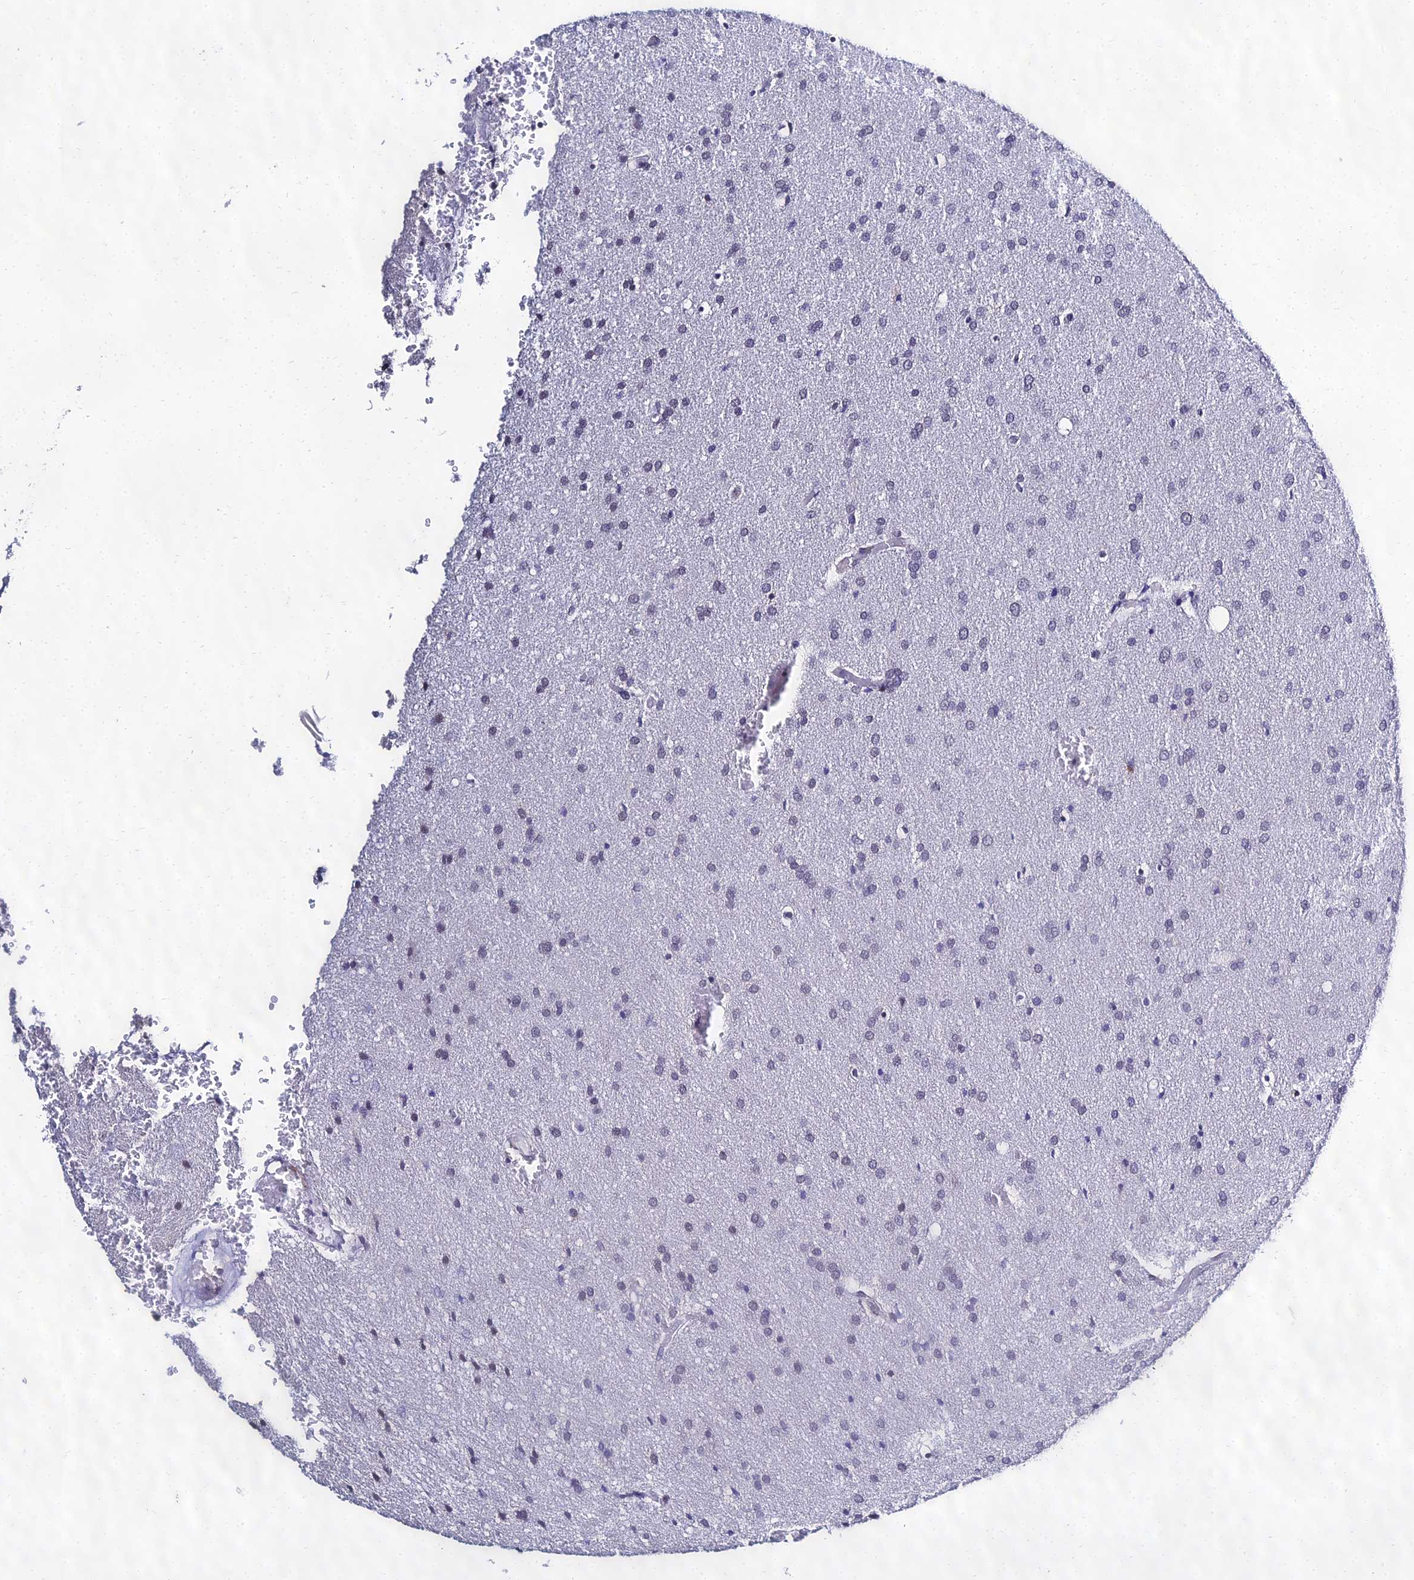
{"staining": {"intensity": "negative", "quantity": "none", "location": "none"}, "tissue": "glioma", "cell_type": "Tumor cells", "image_type": "cancer", "snomed": [{"axis": "morphology", "description": "Glioma, malignant, Low grade"}, {"axis": "topography", "description": "Brain"}], "caption": "IHC of glioma demonstrates no positivity in tumor cells. (Stains: DAB (3,3'-diaminobenzidine) immunohistochemistry (IHC) with hematoxylin counter stain, Microscopy: brightfield microscopy at high magnification).", "gene": "PPP4R2", "patient": {"sex": "female", "age": 32}}